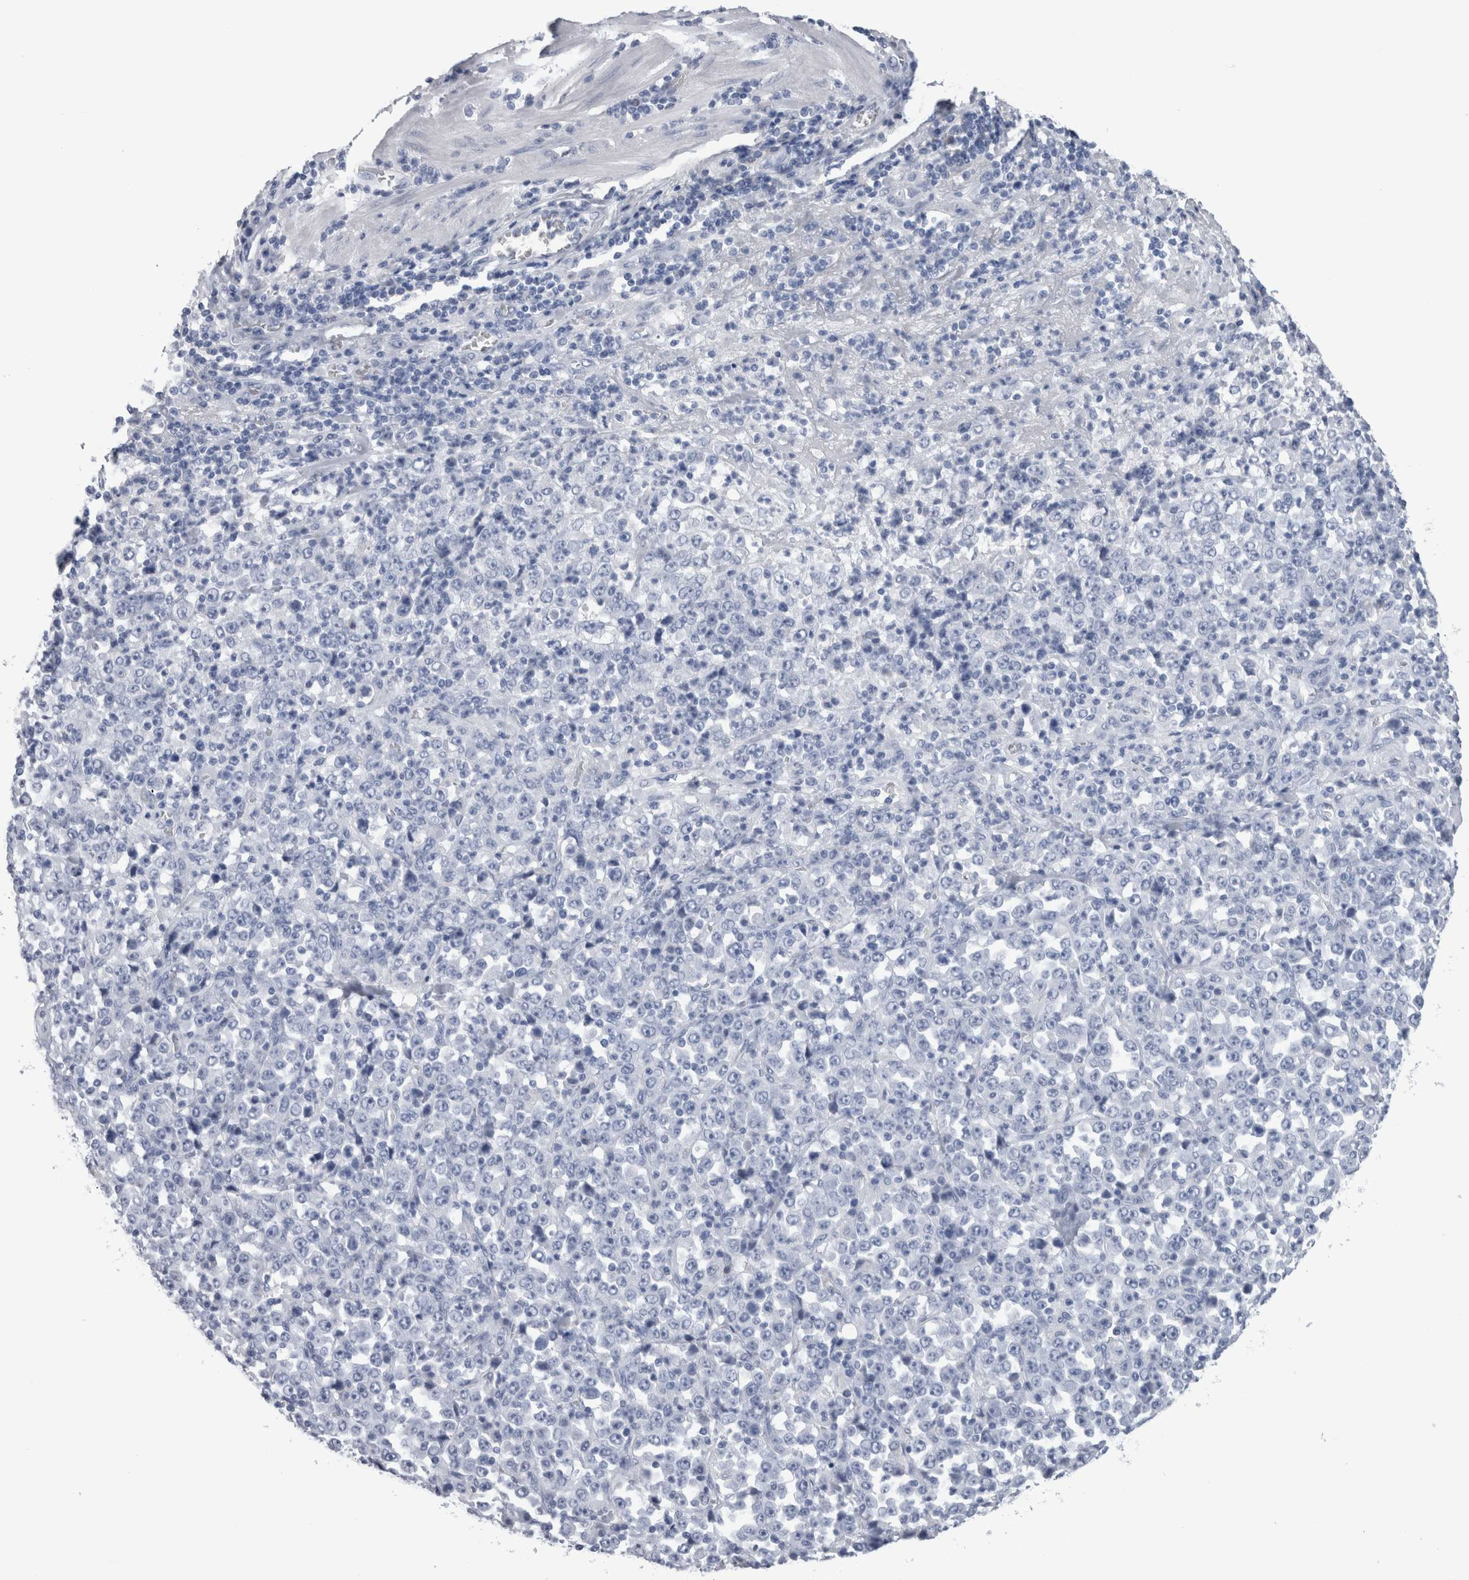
{"staining": {"intensity": "negative", "quantity": "none", "location": "none"}, "tissue": "stomach cancer", "cell_type": "Tumor cells", "image_type": "cancer", "snomed": [{"axis": "morphology", "description": "Normal tissue, NOS"}, {"axis": "morphology", "description": "Adenocarcinoma, NOS"}, {"axis": "topography", "description": "Stomach, upper"}, {"axis": "topography", "description": "Stomach"}], "caption": "This image is of stomach cancer stained with immunohistochemistry (IHC) to label a protein in brown with the nuclei are counter-stained blue. There is no positivity in tumor cells.", "gene": "CA8", "patient": {"sex": "male", "age": 59}}